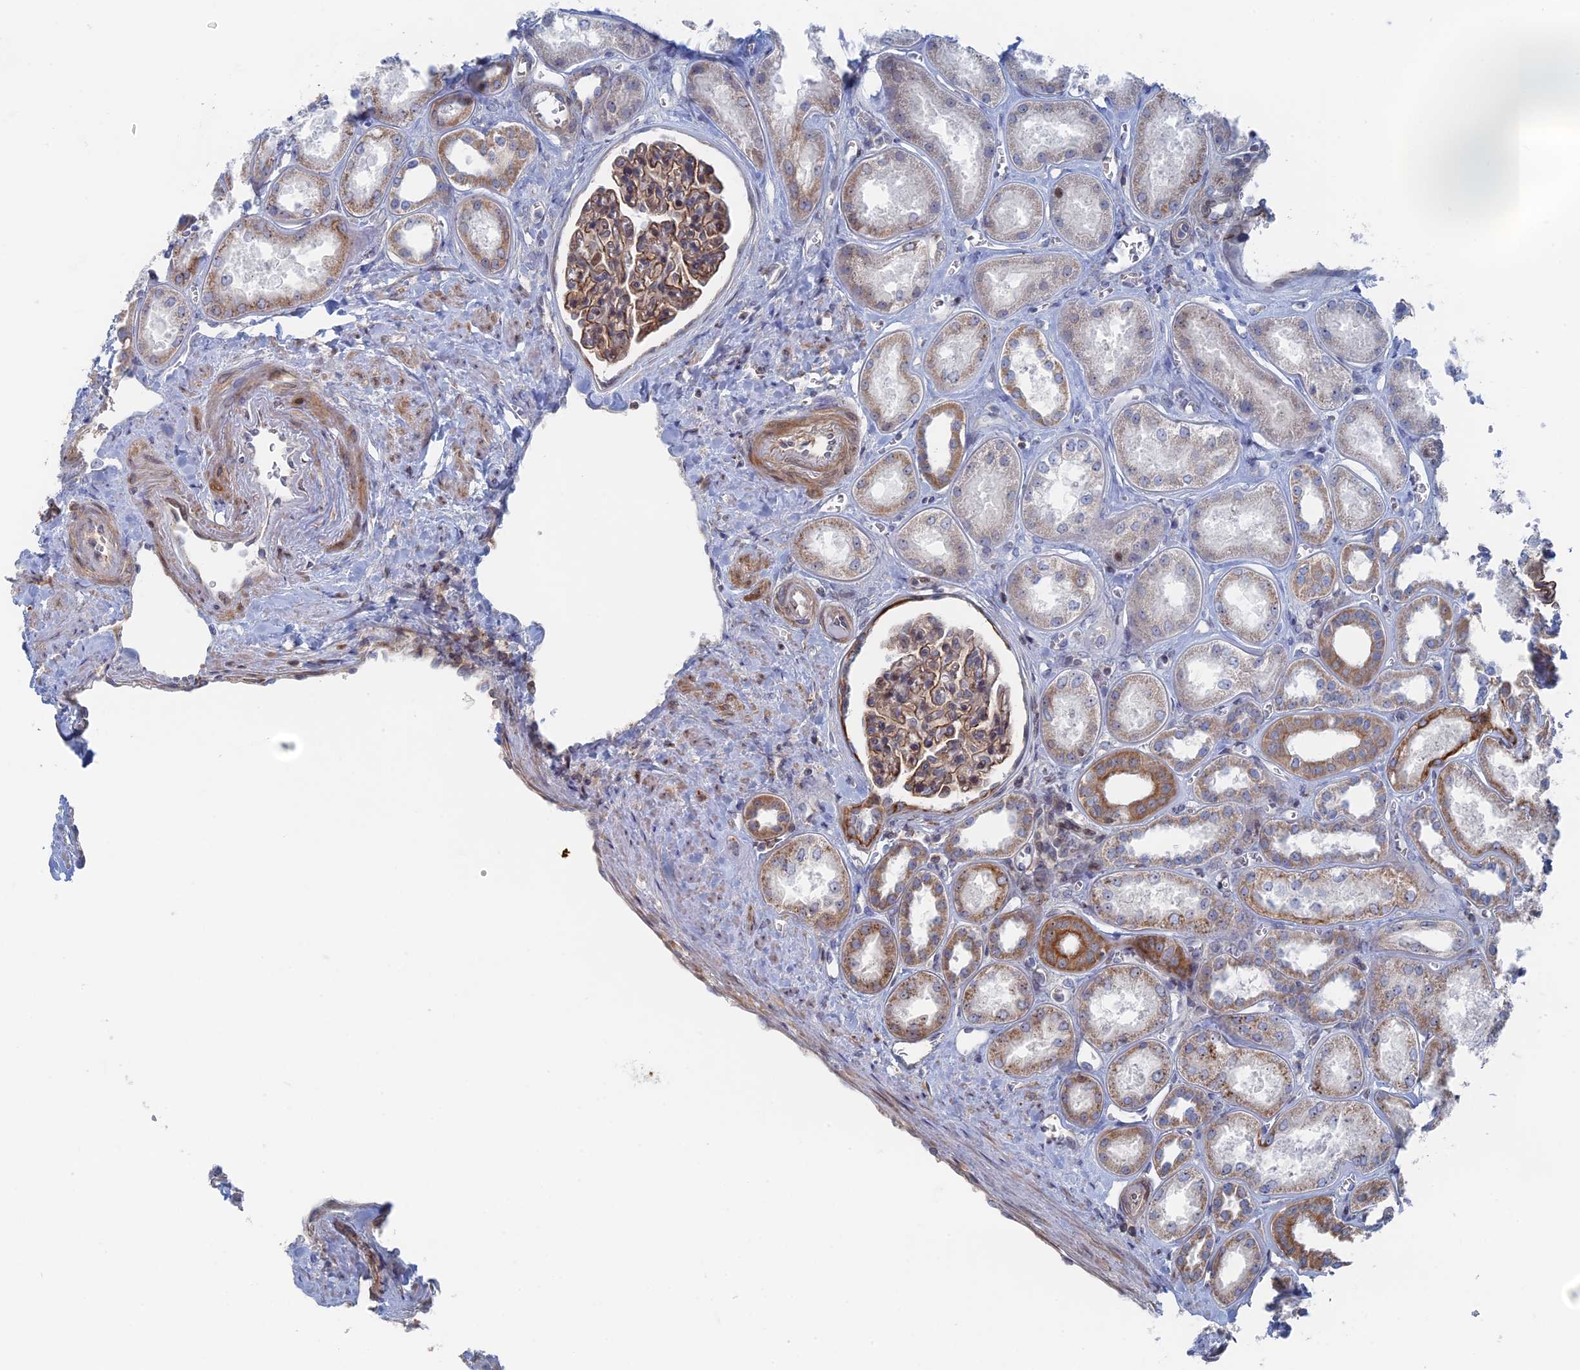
{"staining": {"intensity": "moderate", "quantity": "25%-75%", "location": "cytoplasmic/membranous"}, "tissue": "kidney", "cell_type": "Cells in glomeruli", "image_type": "normal", "snomed": [{"axis": "morphology", "description": "Normal tissue, NOS"}, {"axis": "morphology", "description": "Adenocarcinoma, NOS"}, {"axis": "topography", "description": "Kidney"}], "caption": "Kidney stained with DAB (3,3'-diaminobenzidine) immunohistochemistry (IHC) reveals medium levels of moderate cytoplasmic/membranous staining in about 25%-75% of cells in glomeruli. (Brightfield microscopy of DAB IHC at high magnification).", "gene": "IL7", "patient": {"sex": "female", "age": 68}}